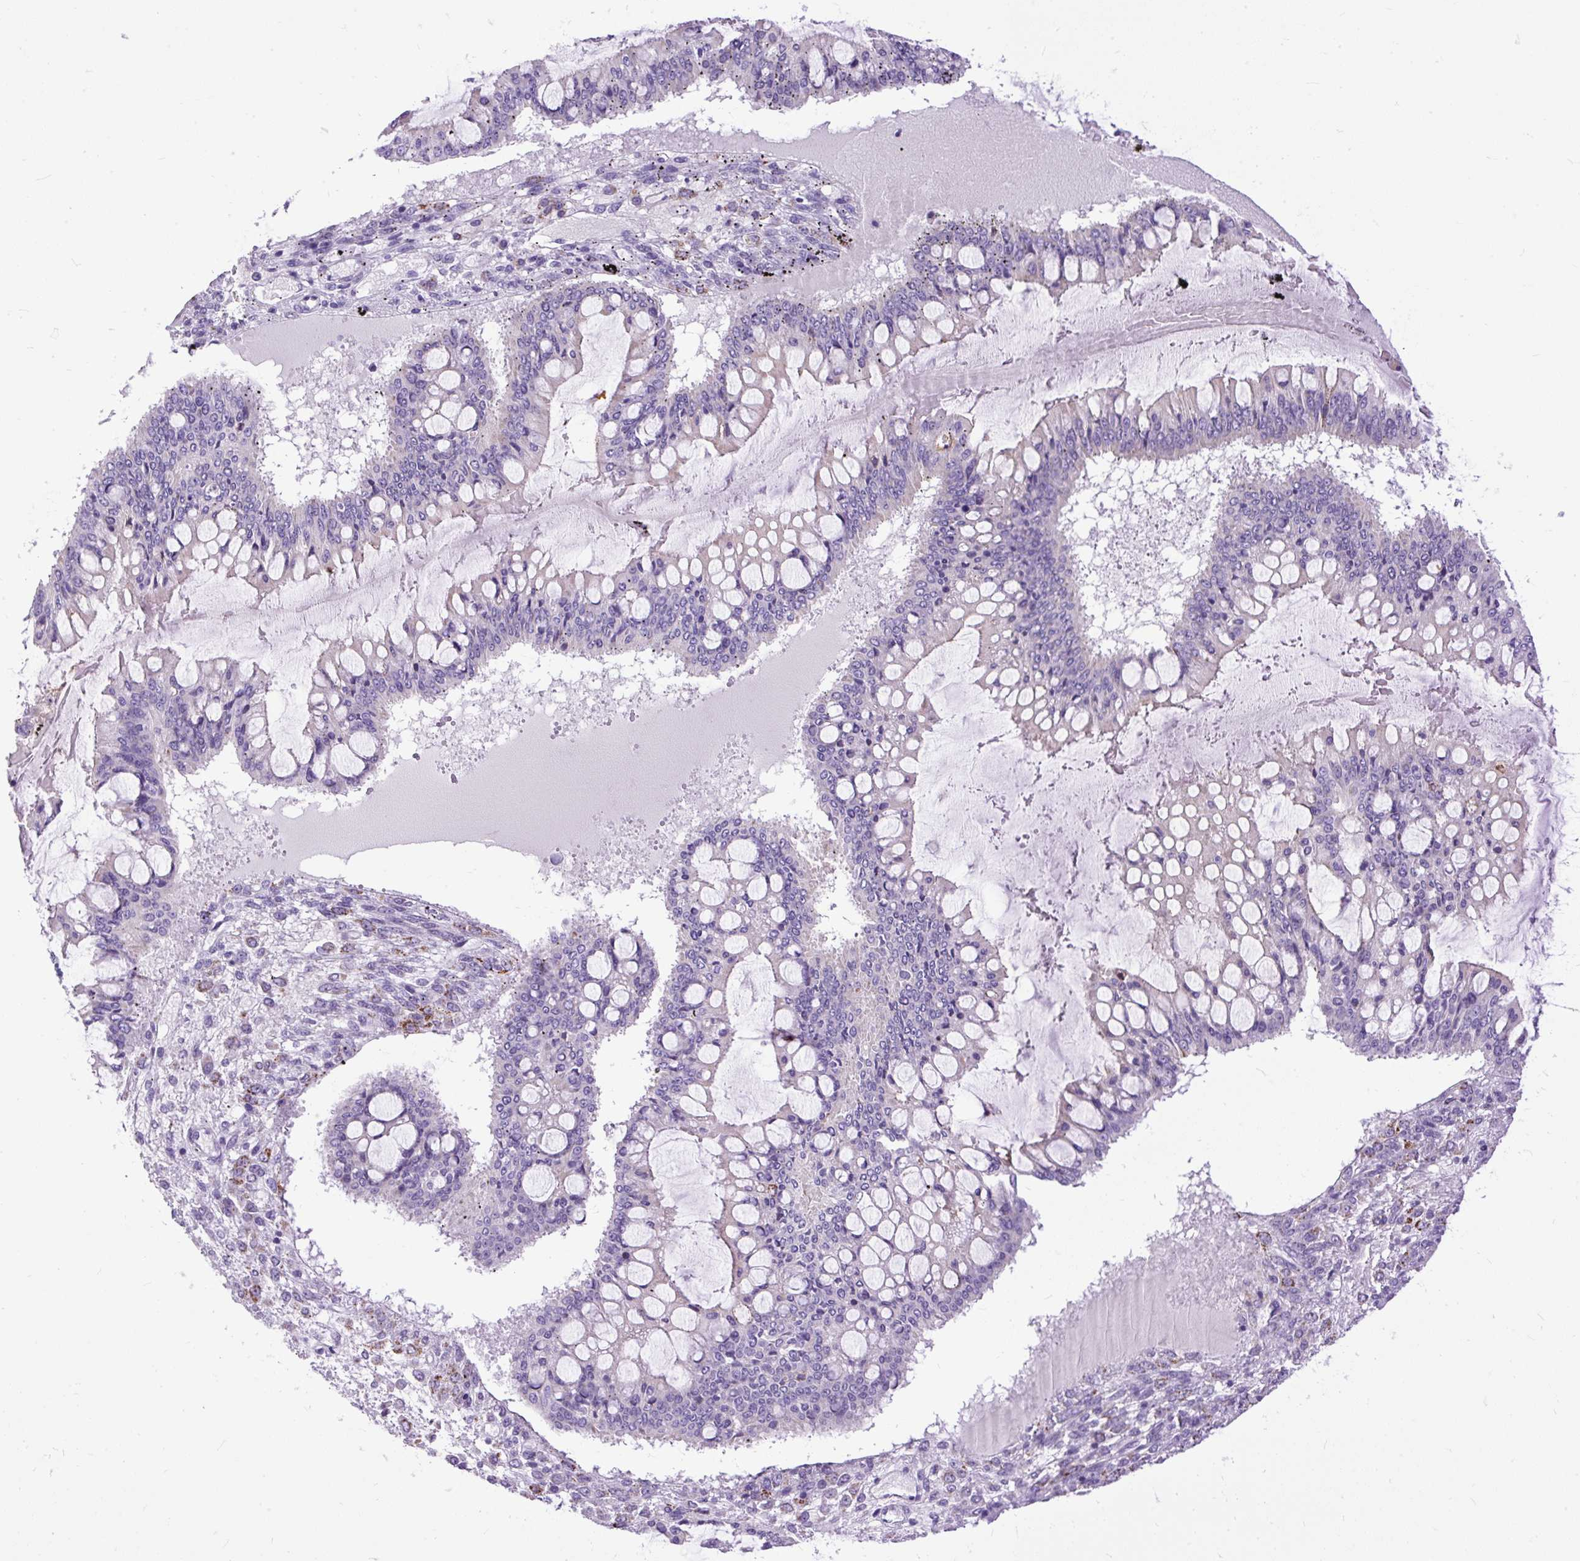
{"staining": {"intensity": "negative", "quantity": "none", "location": "none"}, "tissue": "ovarian cancer", "cell_type": "Tumor cells", "image_type": "cancer", "snomed": [{"axis": "morphology", "description": "Cystadenocarcinoma, mucinous, NOS"}, {"axis": "topography", "description": "Ovary"}], "caption": "Ovarian cancer was stained to show a protein in brown. There is no significant staining in tumor cells.", "gene": "ZNF256", "patient": {"sex": "female", "age": 73}}